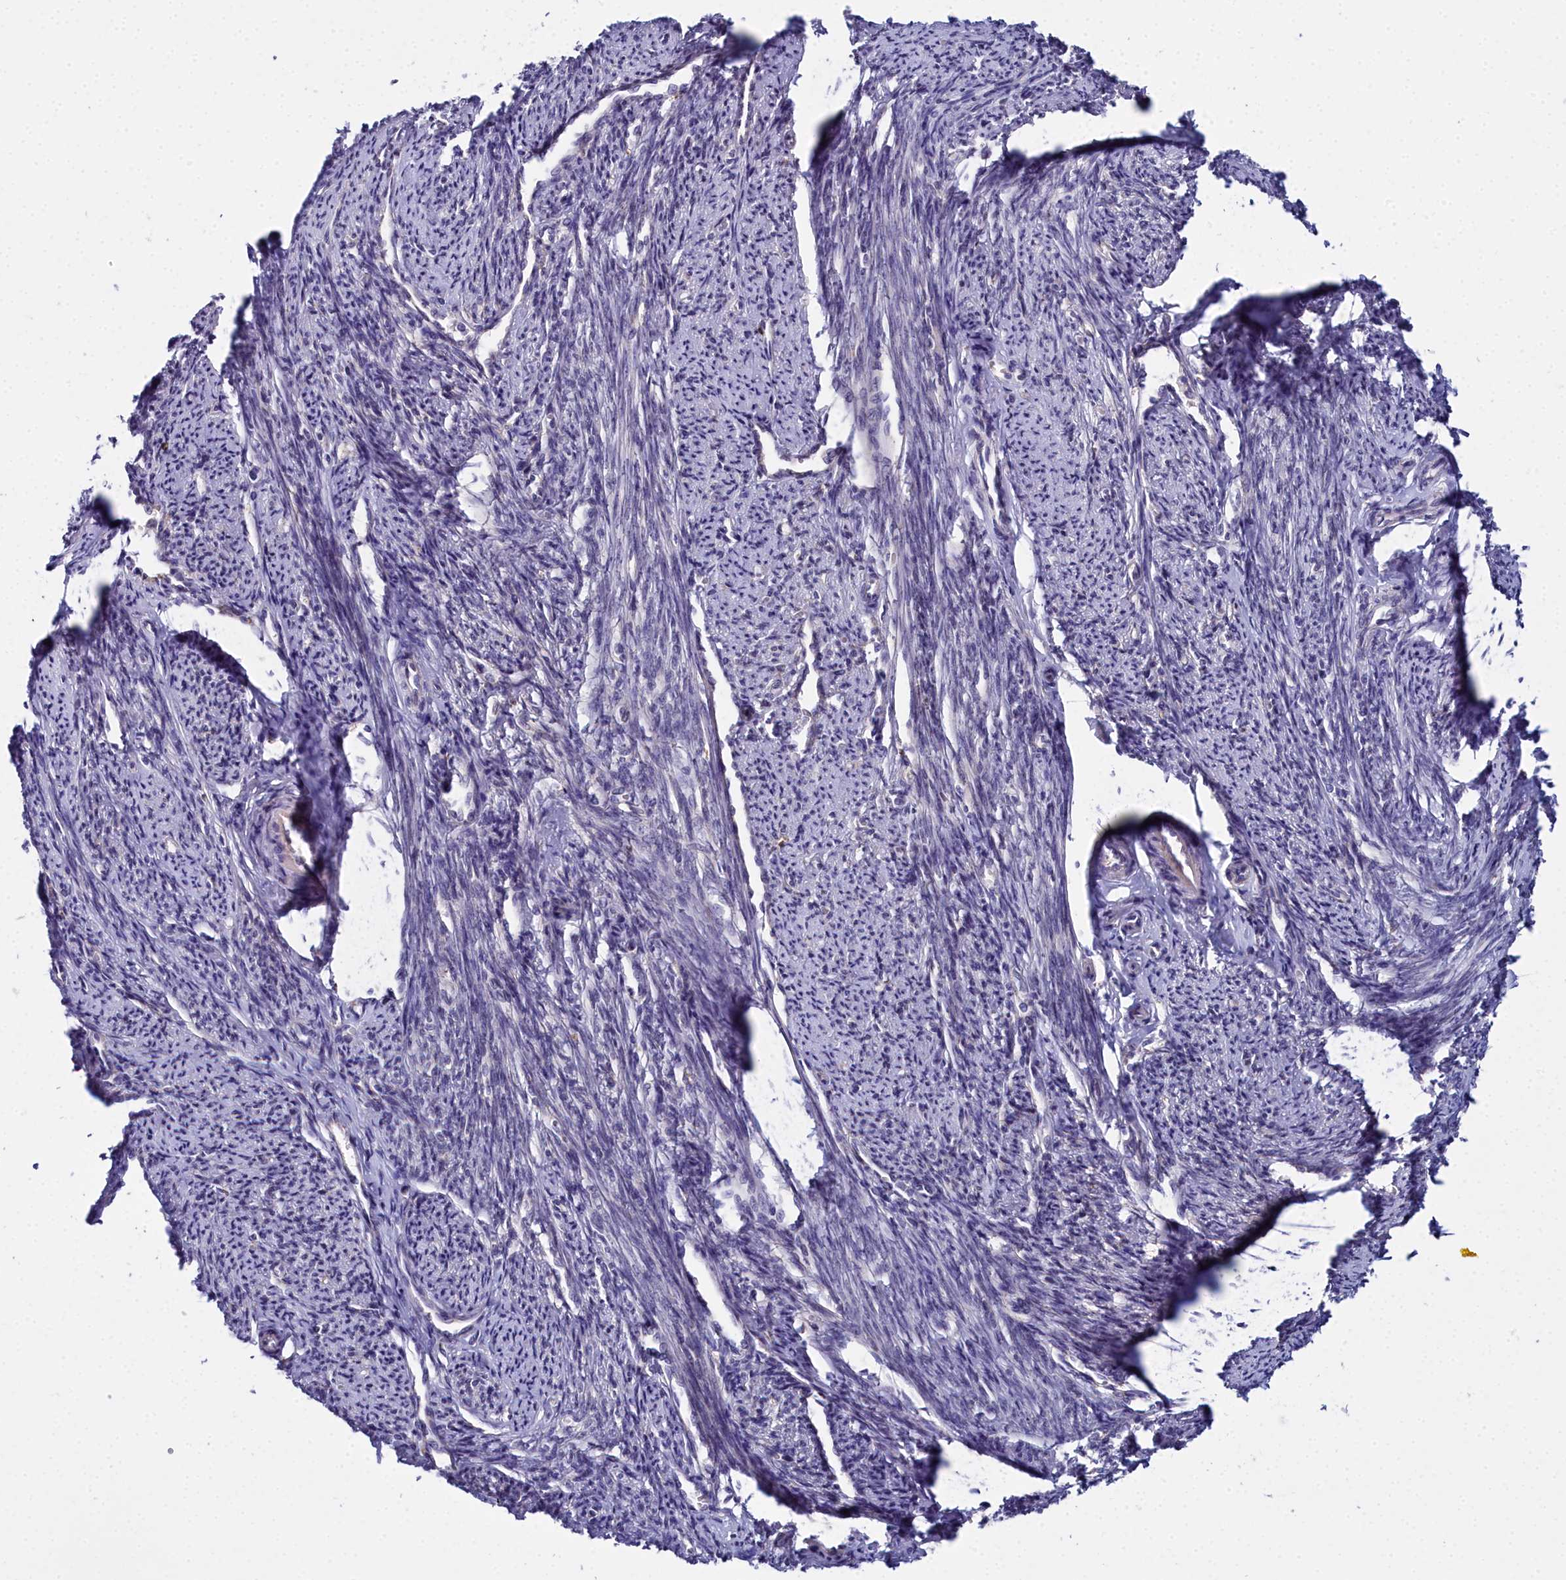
{"staining": {"intensity": "negative", "quantity": "none", "location": "none"}, "tissue": "smooth muscle", "cell_type": "Smooth muscle cells", "image_type": "normal", "snomed": [{"axis": "morphology", "description": "Normal tissue, NOS"}, {"axis": "topography", "description": "Smooth muscle"}, {"axis": "topography", "description": "Uterus"}], "caption": "Smooth muscle cells show no significant positivity in unremarkable smooth muscle.", "gene": "ELAPOR2", "patient": {"sex": "female", "age": 59}}